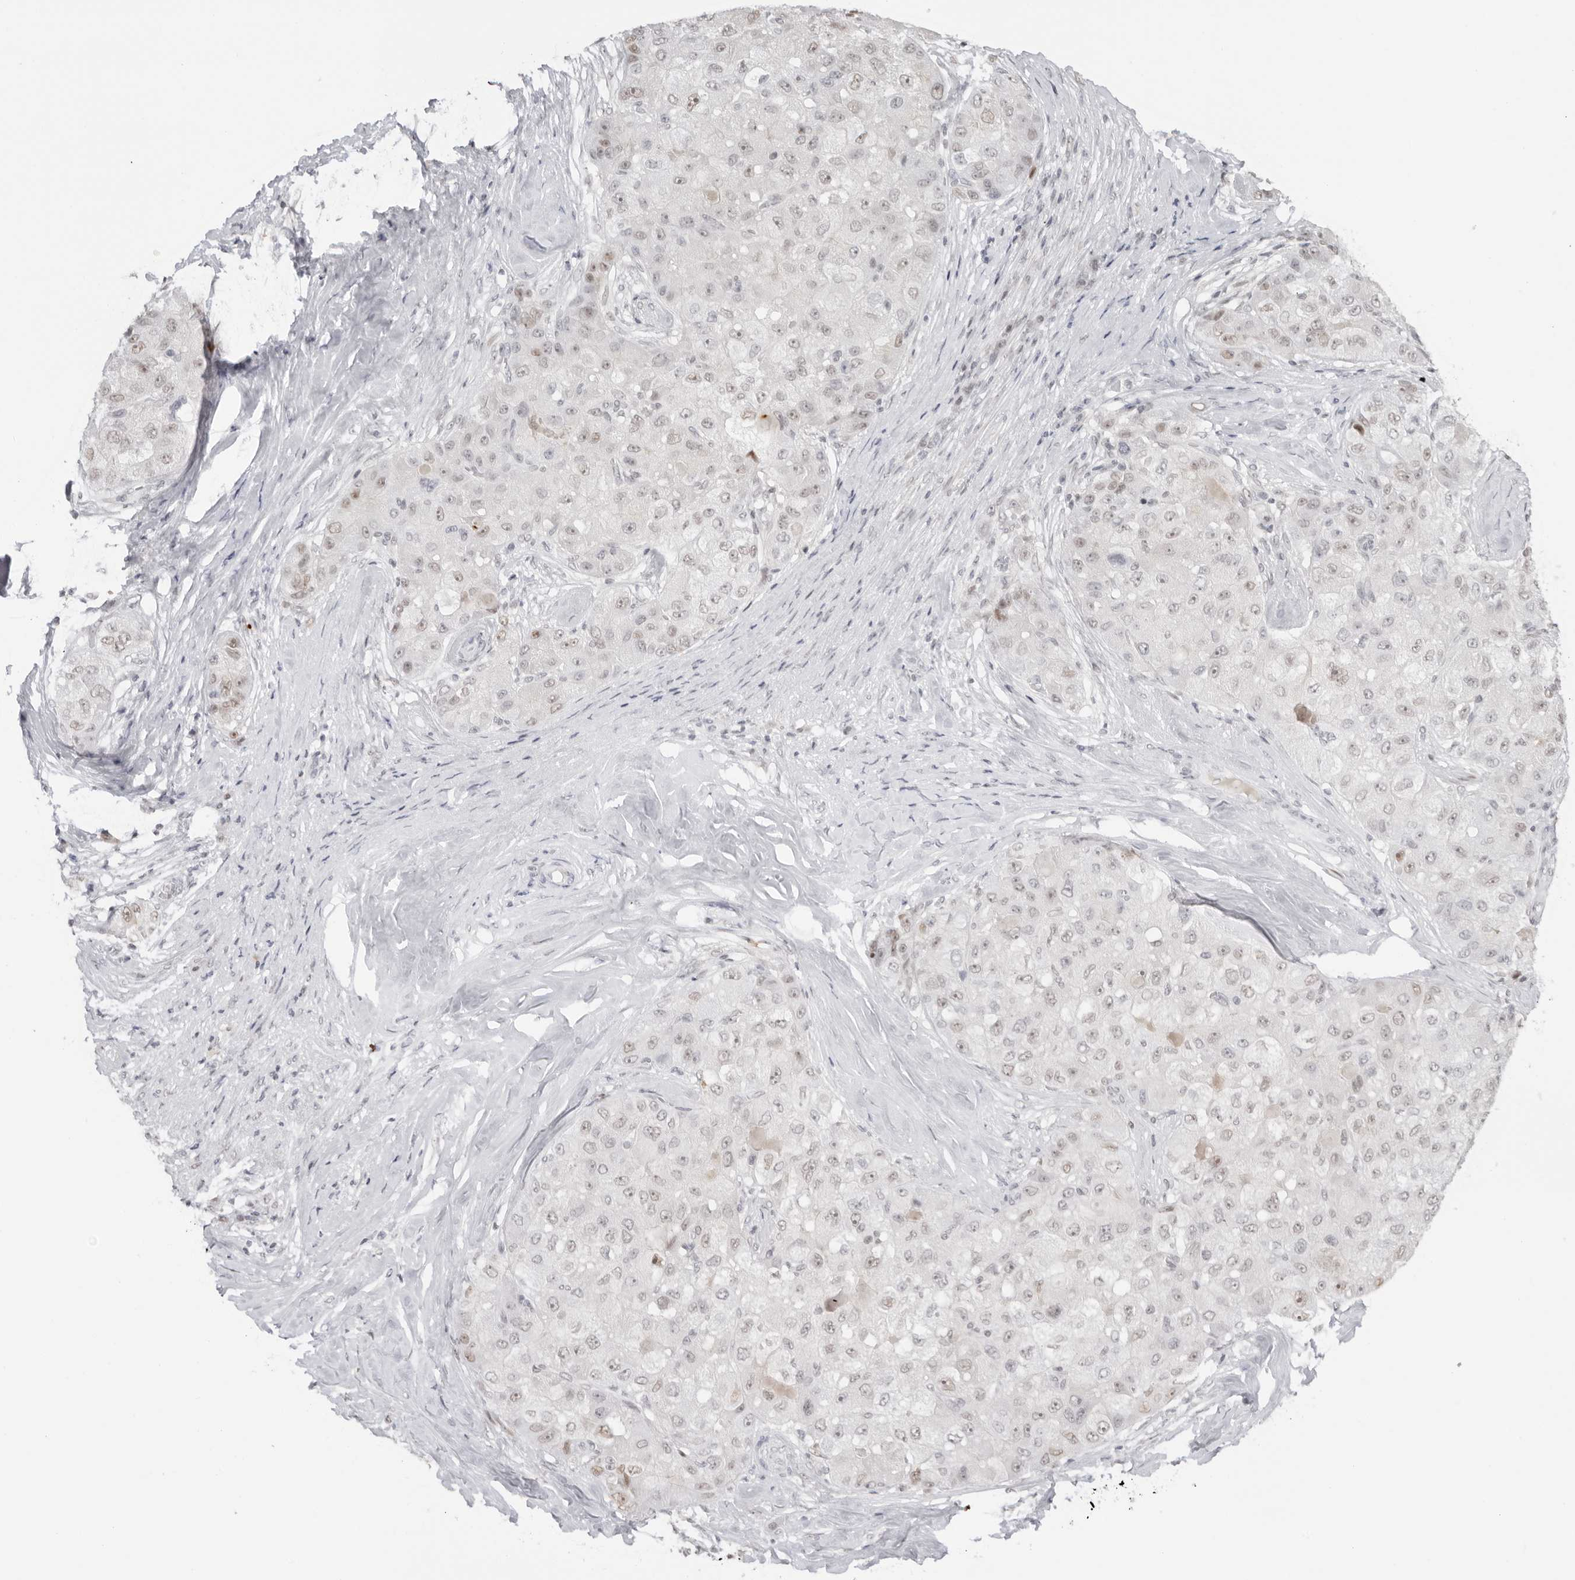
{"staining": {"intensity": "weak", "quantity": "<25%", "location": "nuclear"}, "tissue": "liver cancer", "cell_type": "Tumor cells", "image_type": "cancer", "snomed": [{"axis": "morphology", "description": "Carcinoma, Hepatocellular, NOS"}, {"axis": "topography", "description": "Liver"}], "caption": "This is an immunohistochemistry photomicrograph of human hepatocellular carcinoma (liver). There is no positivity in tumor cells.", "gene": "RNF146", "patient": {"sex": "male", "age": 80}}